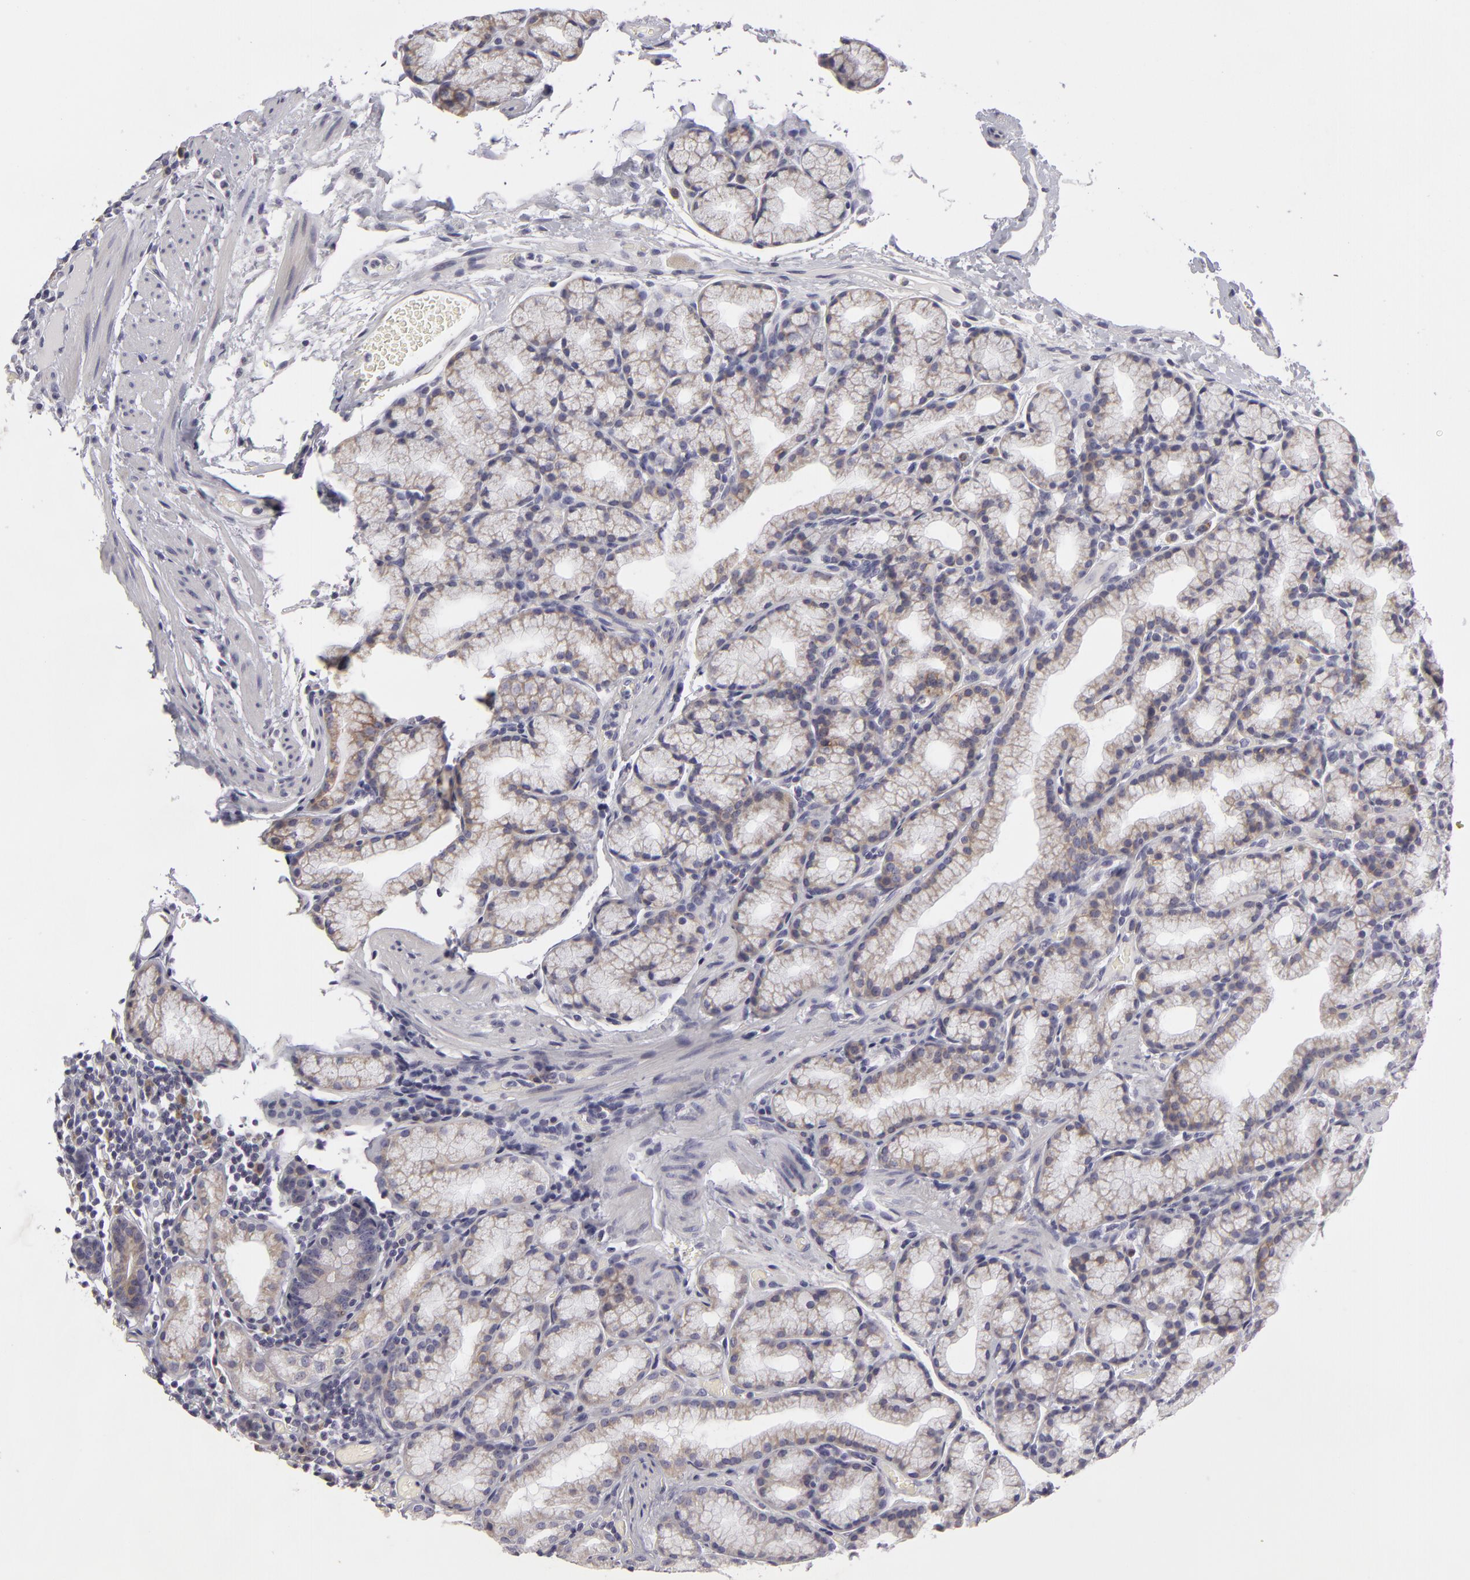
{"staining": {"intensity": "weak", "quantity": ">75%", "location": "cytoplasmic/membranous"}, "tissue": "duodenum", "cell_type": "Glandular cells", "image_type": "normal", "snomed": [{"axis": "morphology", "description": "Normal tissue, NOS"}, {"axis": "topography", "description": "Duodenum"}], "caption": "A brown stain shows weak cytoplasmic/membranous positivity of a protein in glandular cells of normal human duodenum. The staining was performed using DAB, with brown indicating positive protein expression. Nuclei are stained blue with hematoxylin.", "gene": "ATP2B3", "patient": {"sex": "female", "age": 48}}